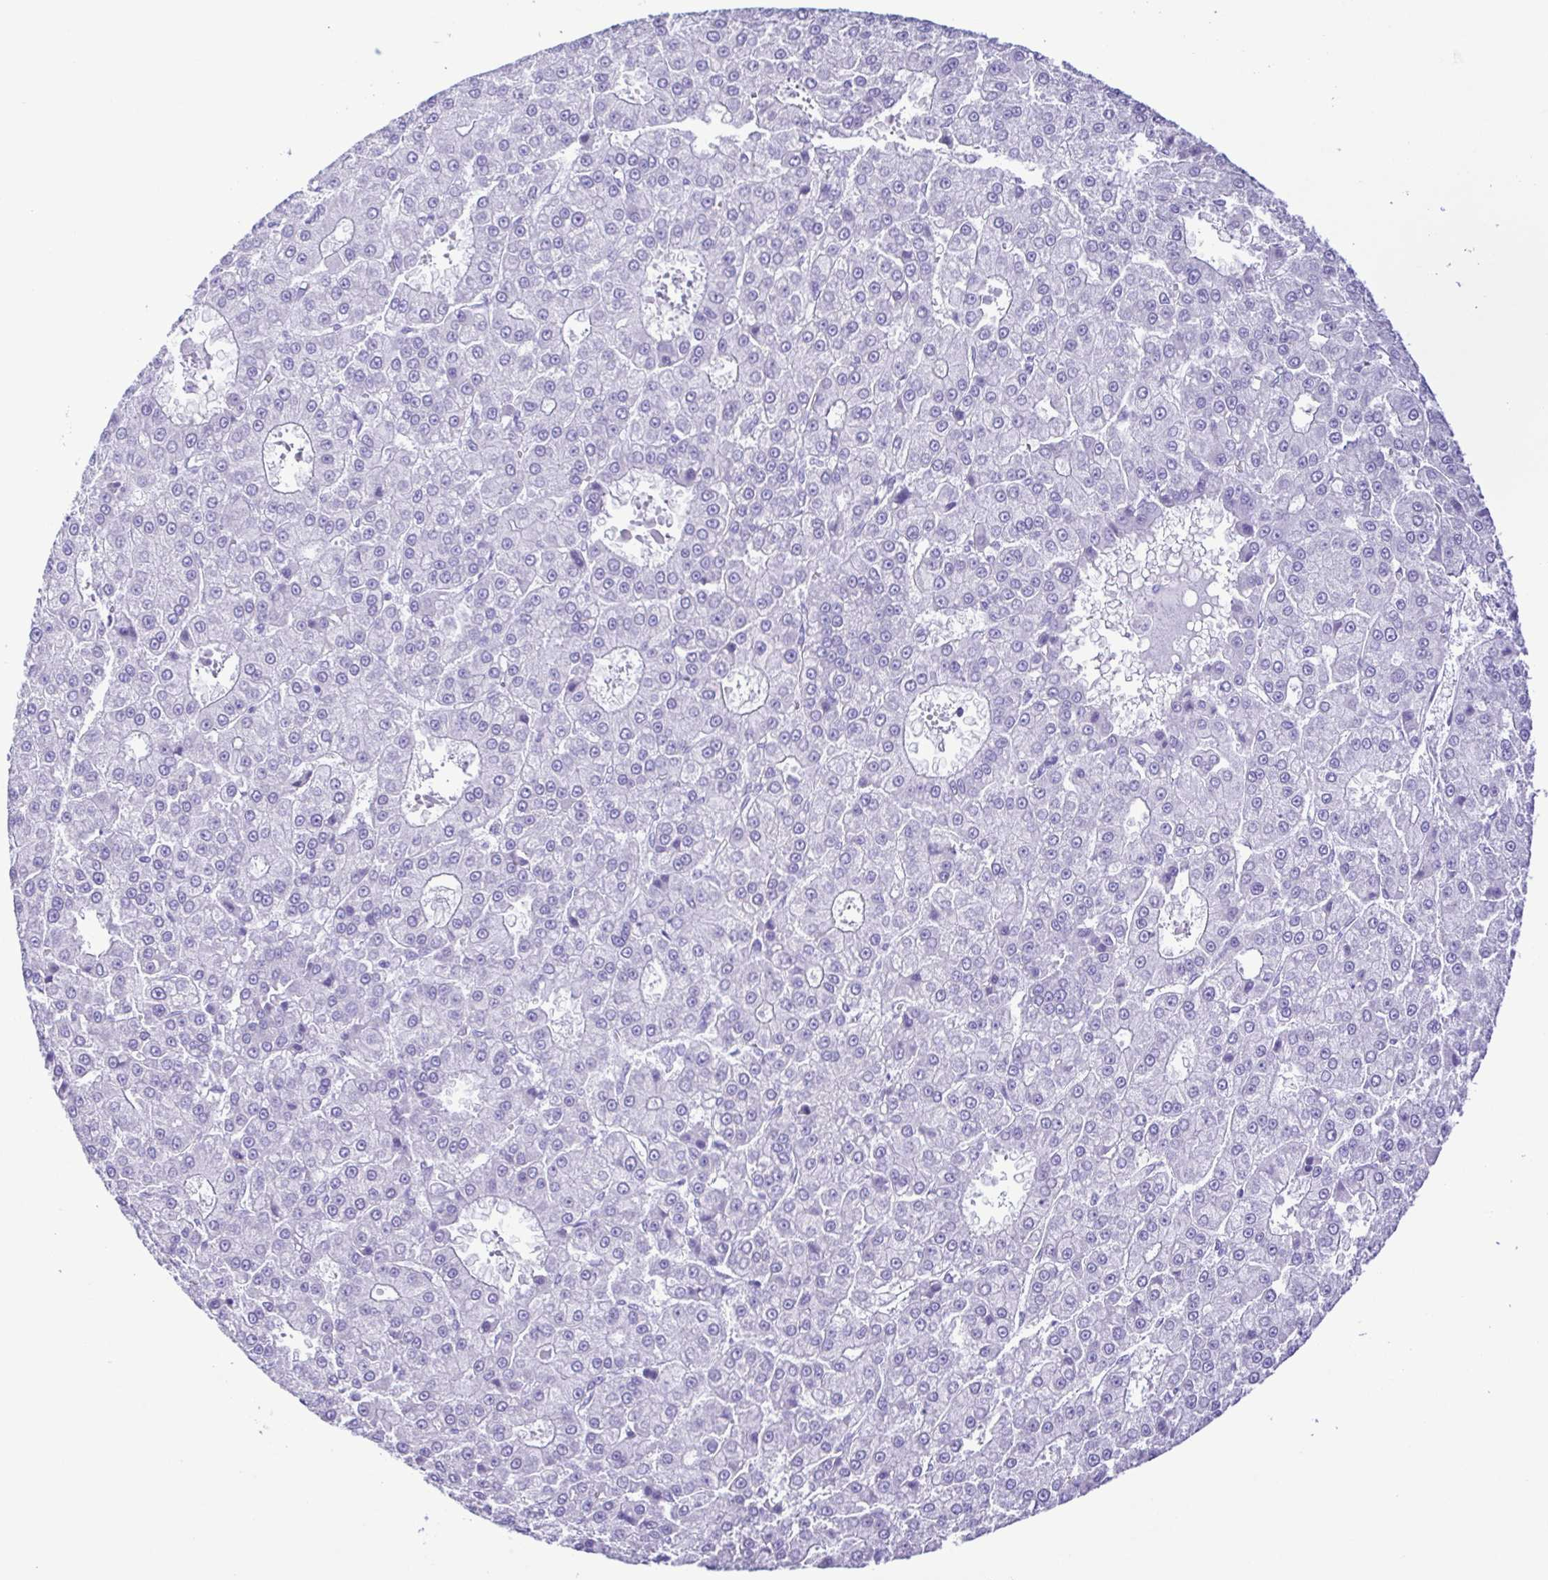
{"staining": {"intensity": "negative", "quantity": "none", "location": "none"}, "tissue": "liver cancer", "cell_type": "Tumor cells", "image_type": "cancer", "snomed": [{"axis": "morphology", "description": "Carcinoma, Hepatocellular, NOS"}, {"axis": "topography", "description": "Liver"}], "caption": "DAB (3,3'-diaminobenzidine) immunohistochemical staining of human liver cancer shows no significant expression in tumor cells.", "gene": "CASP14", "patient": {"sex": "male", "age": 70}}